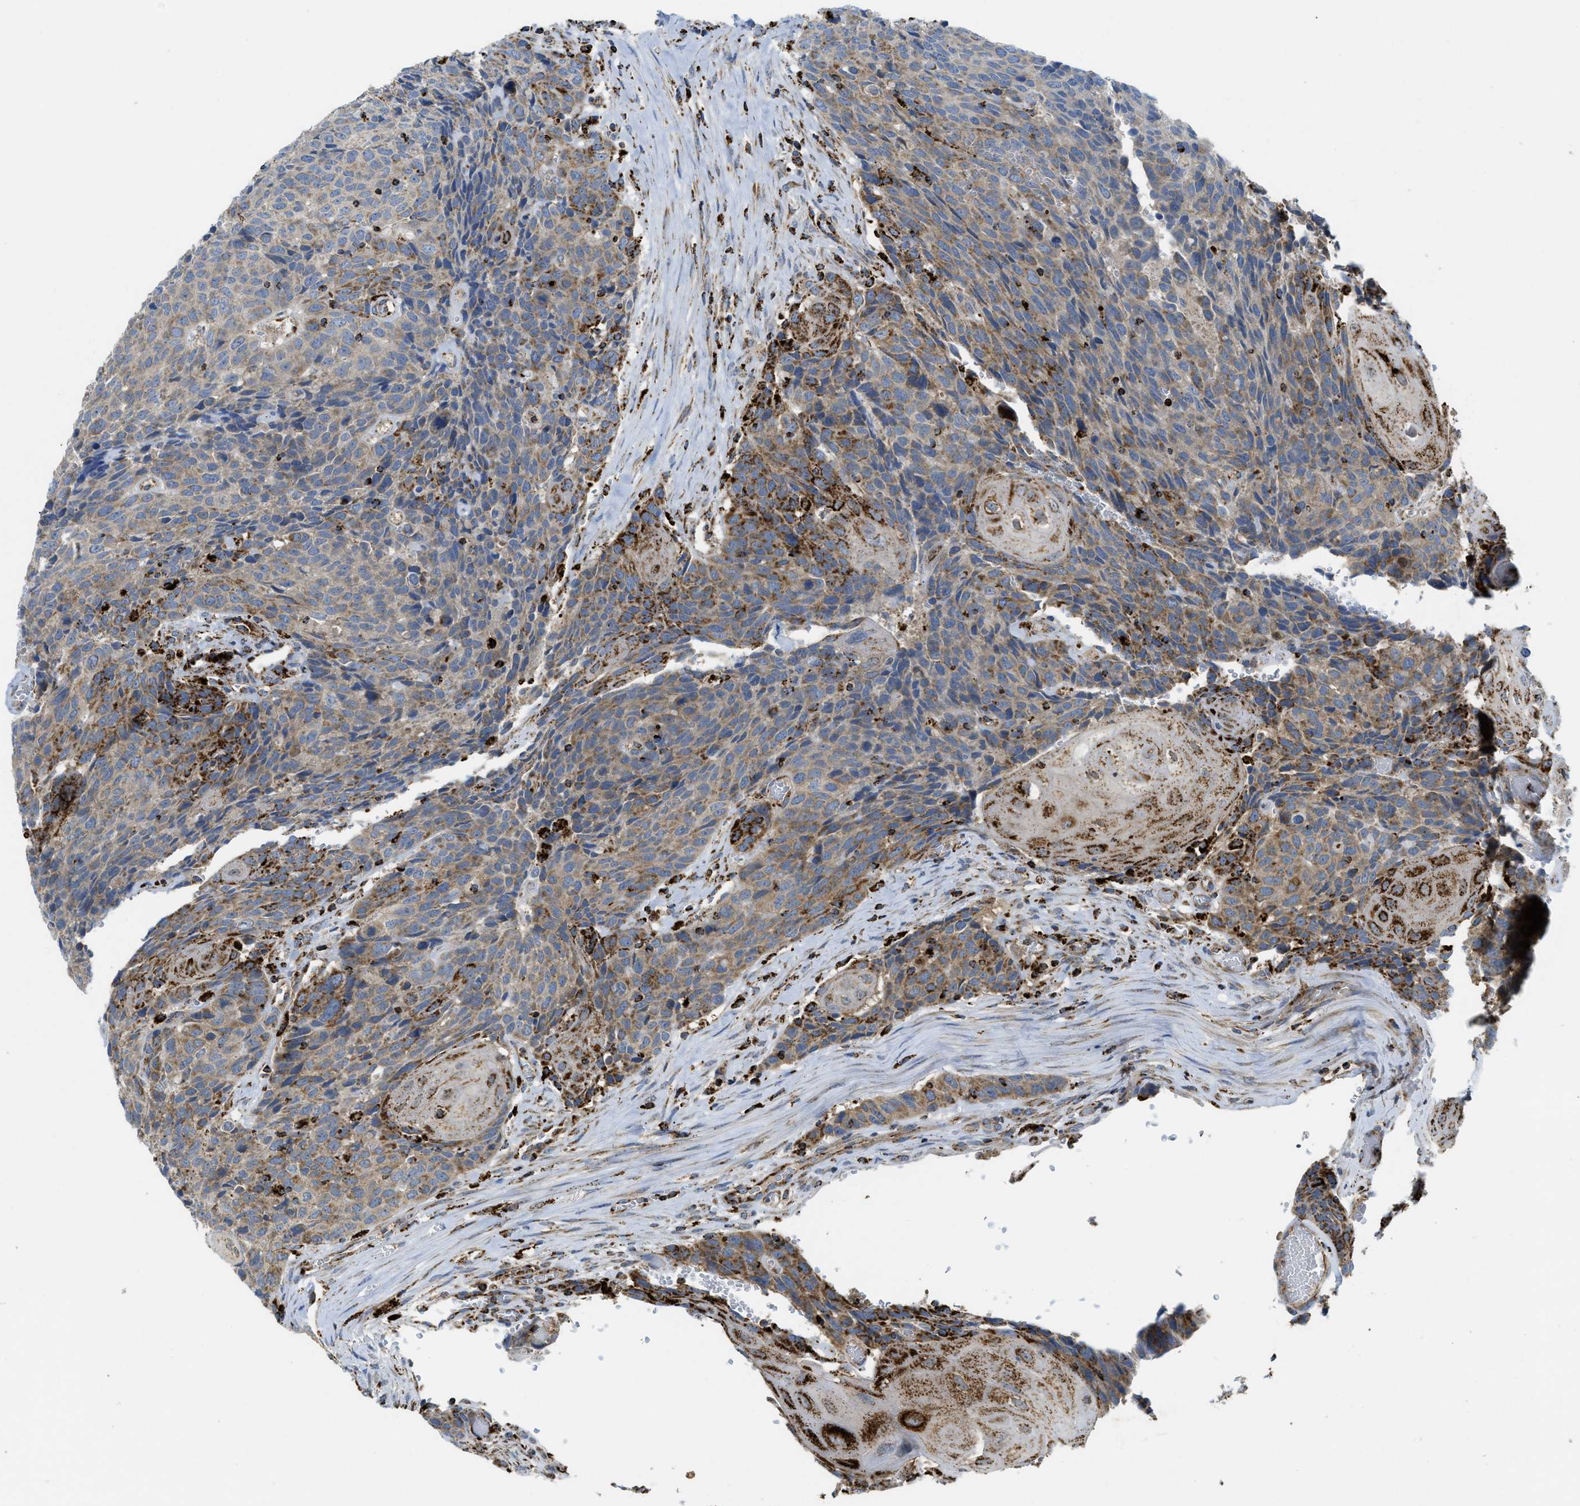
{"staining": {"intensity": "moderate", "quantity": ">75%", "location": "cytoplasmic/membranous"}, "tissue": "head and neck cancer", "cell_type": "Tumor cells", "image_type": "cancer", "snomed": [{"axis": "morphology", "description": "Squamous cell carcinoma, NOS"}, {"axis": "topography", "description": "Head-Neck"}], "caption": "Protein expression by immunohistochemistry exhibits moderate cytoplasmic/membranous expression in about >75% of tumor cells in head and neck squamous cell carcinoma.", "gene": "SQOR", "patient": {"sex": "male", "age": 66}}